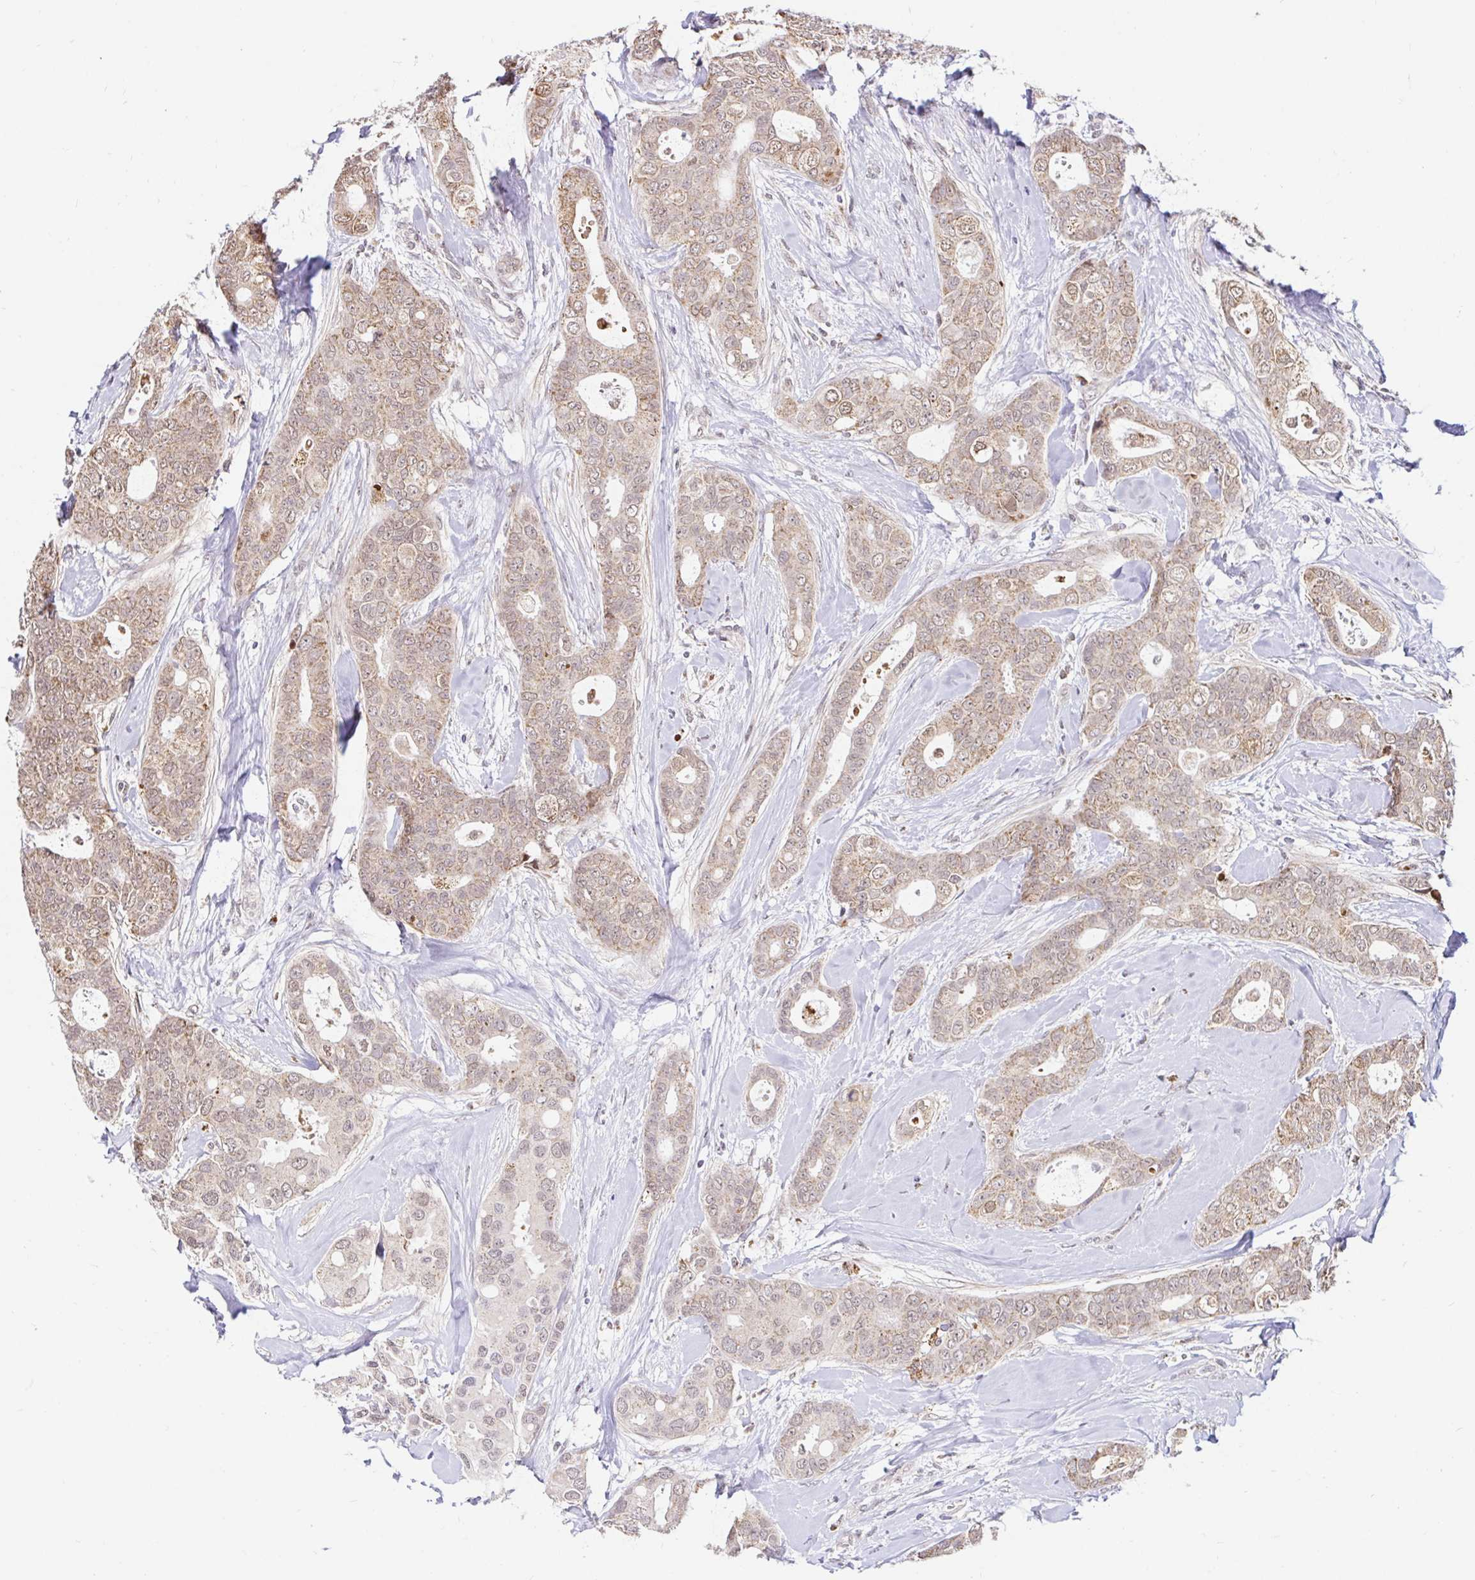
{"staining": {"intensity": "moderate", "quantity": "25%-75%", "location": "cytoplasmic/membranous"}, "tissue": "breast cancer", "cell_type": "Tumor cells", "image_type": "cancer", "snomed": [{"axis": "morphology", "description": "Duct carcinoma"}, {"axis": "topography", "description": "Breast"}], "caption": "This photomicrograph demonstrates immunohistochemistry (IHC) staining of infiltrating ductal carcinoma (breast), with medium moderate cytoplasmic/membranous positivity in approximately 25%-75% of tumor cells.", "gene": "TIMM50", "patient": {"sex": "female", "age": 45}}